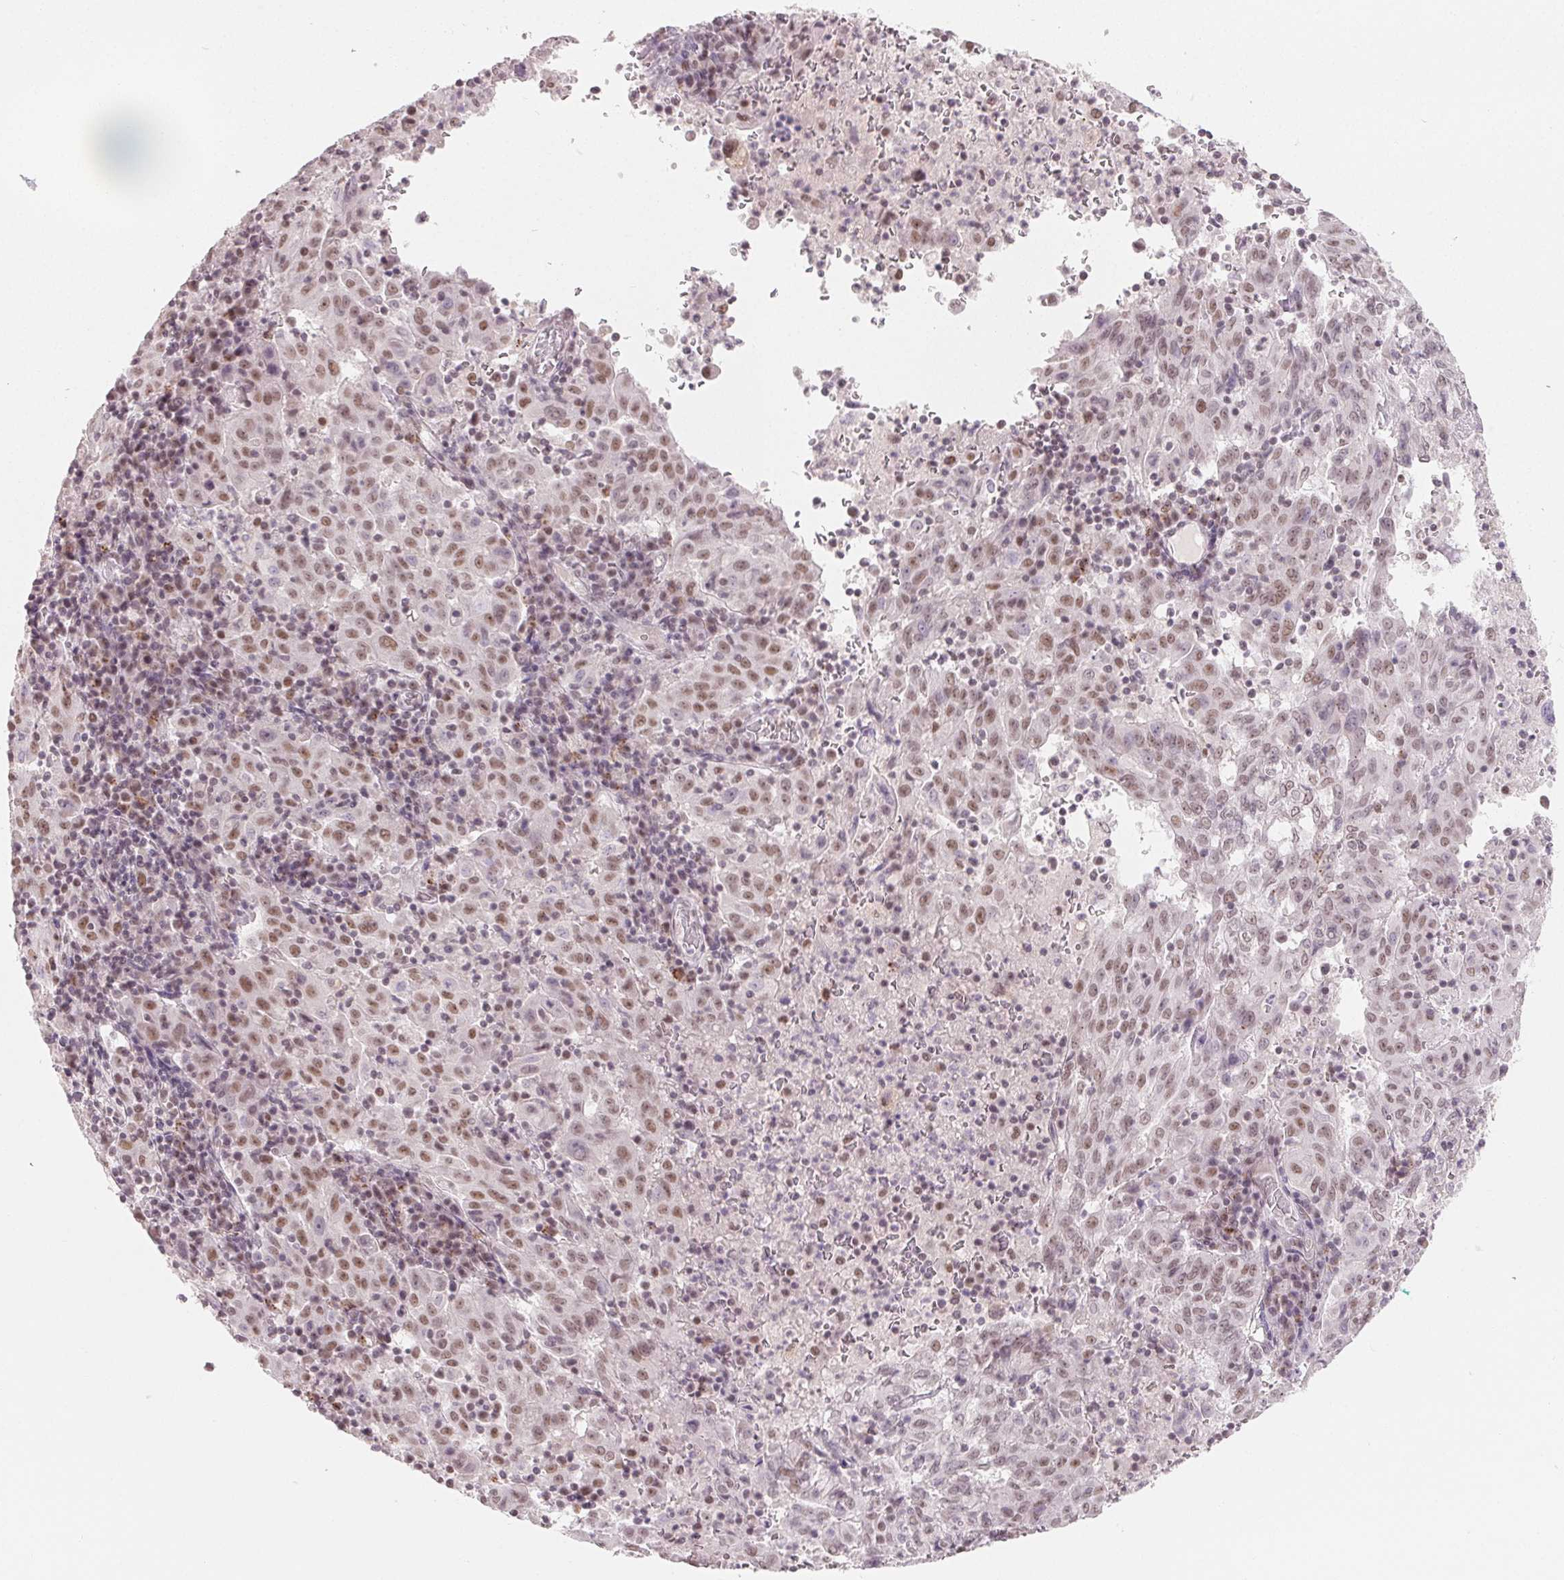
{"staining": {"intensity": "weak", "quantity": ">75%", "location": "nuclear"}, "tissue": "pancreatic cancer", "cell_type": "Tumor cells", "image_type": "cancer", "snomed": [{"axis": "morphology", "description": "Adenocarcinoma, NOS"}, {"axis": "topography", "description": "Pancreas"}], "caption": "Pancreatic cancer tissue reveals weak nuclear staining in about >75% of tumor cells, visualized by immunohistochemistry. The protein of interest is shown in brown color, while the nuclei are stained blue.", "gene": "NXF3", "patient": {"sex": "male", "age": 63}}